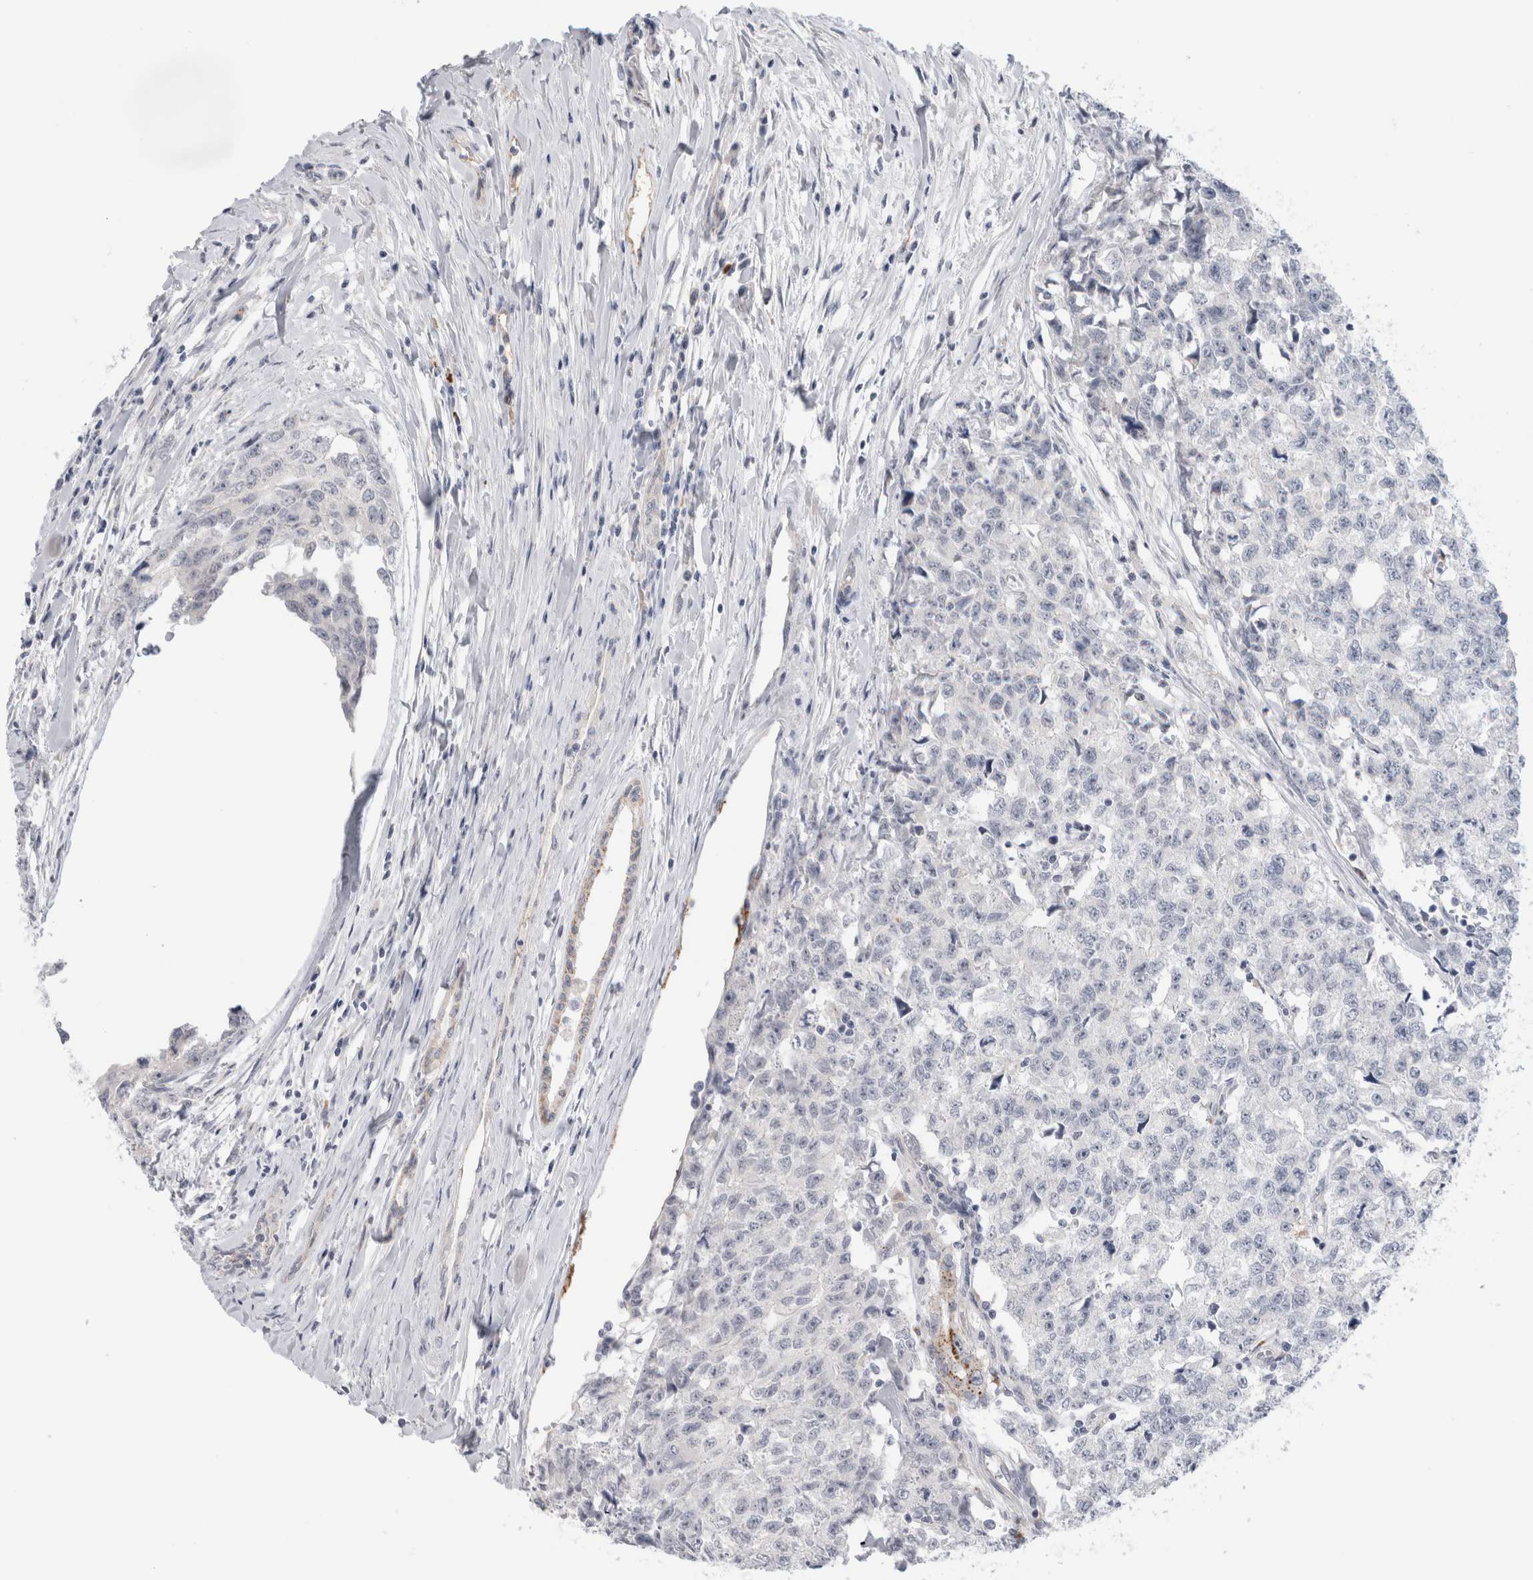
{"staining": {"intensity": "negative", "quantity": "none", "location": "none"}, "tissue": "testis cancer", "cell_type": "Tumor cells", "image_type": "cancer", "snomed": [{"axis": "morphology", "description": "Carcinoma, Embryonal, NOS"}, {"axis": "topography", "description": "Testis"}], "caption": "An IHC micrograph of testis embryonal carcinoma is shown. There is no staining in tumor cells of testis embryonal carcinoma. The staining was performed using DAB (3,3'-diaminobenzidine) to visualize the protein expression in brown, while the nuclei were stained in blue with hematoxylin (Magnification: 20x).", "gene": "ANKMY1", "patient": {"sex": "male", "age": 28}}